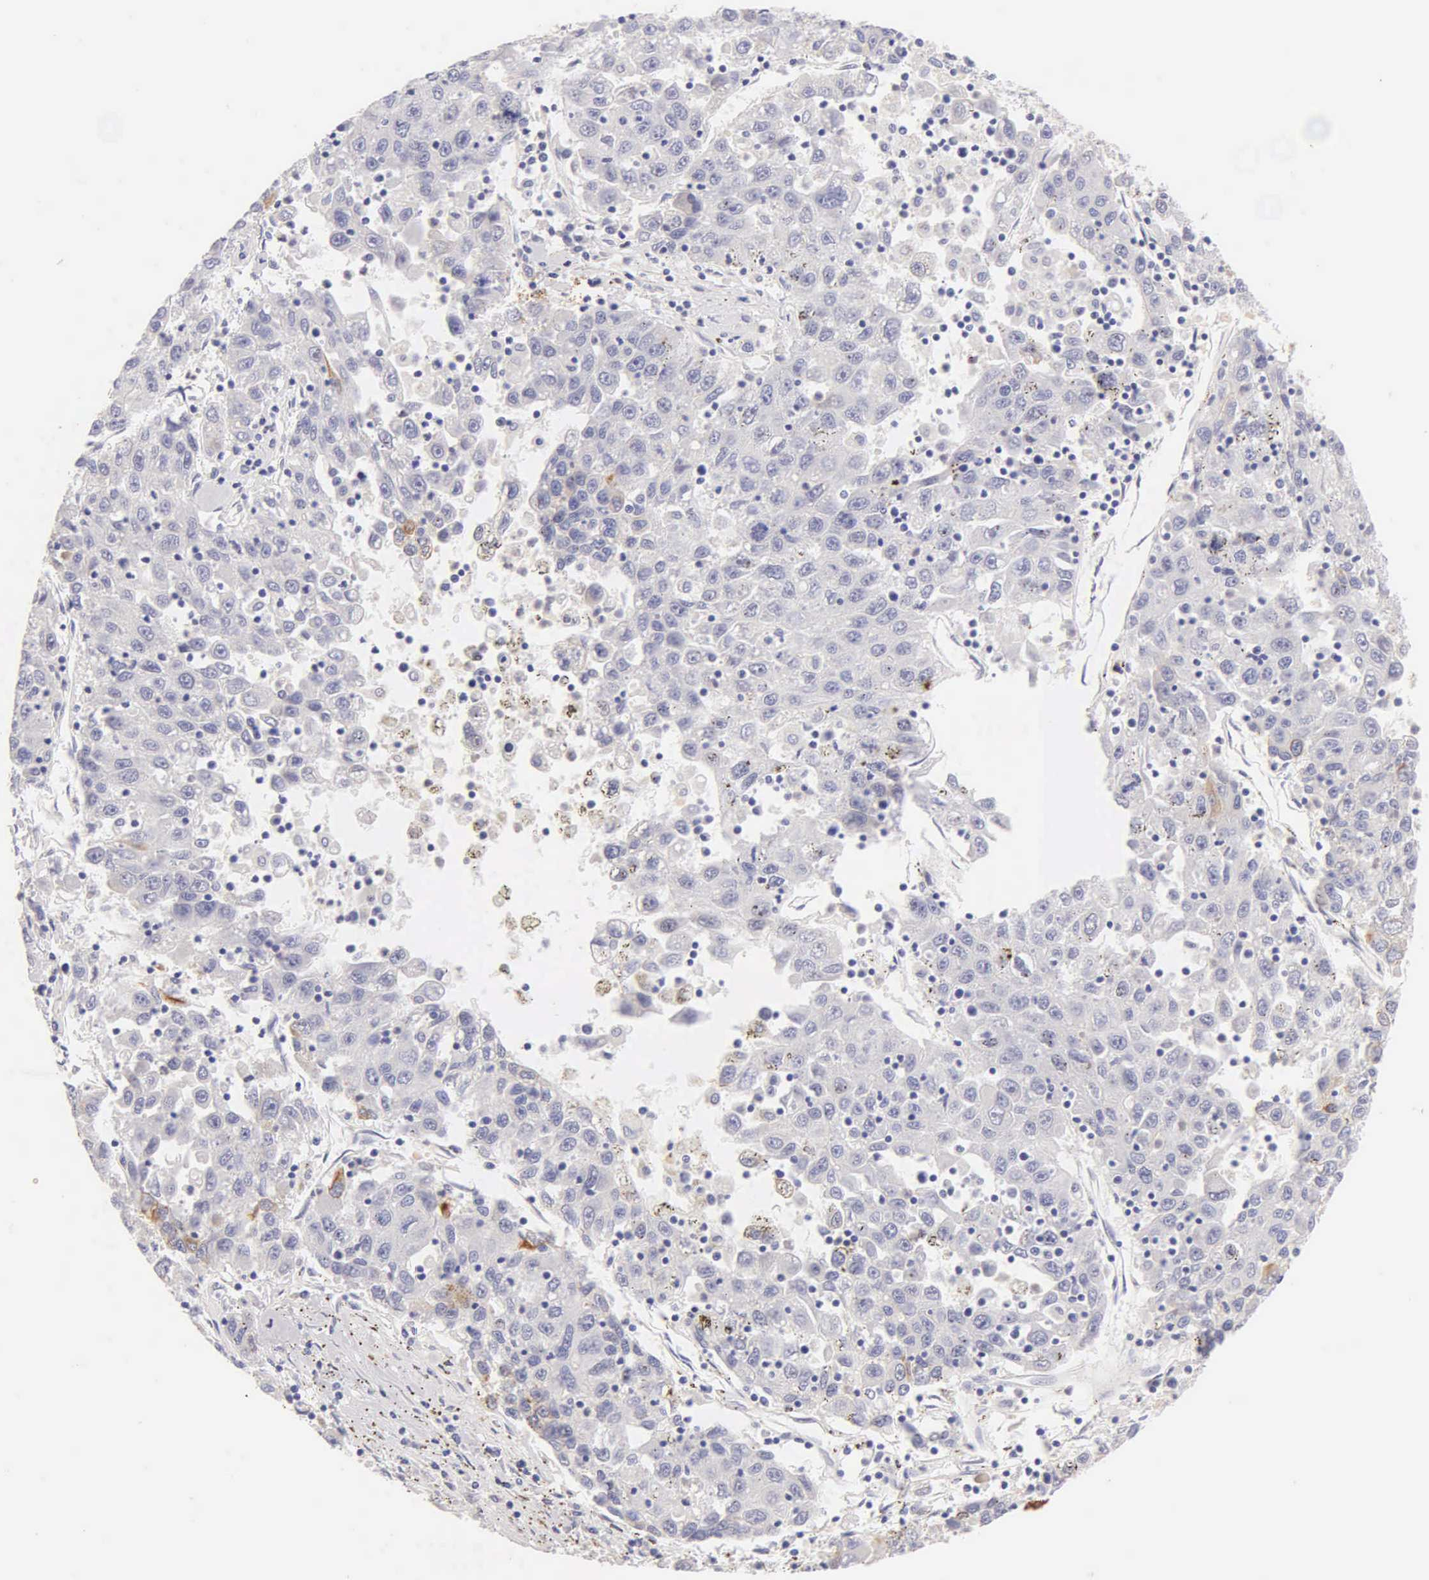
{"staining": {"intensity": "negative", "quantity": "none", "location": "none"}, "tissue": "liver cancer", "cell_type": "Tumor cells", "image_type": "cancer", "snomed": [{"axis": "morphology", "description": "Carcinoma, Hepatocellular, NOS"}, {"axis": "topography", "description": "Liver"}], "caption": "Human liver hepatocellular carcinoma stained for a protein using IHC exhibits no expression in tumor cells.", "gene": "KRT17", "patient": {"sex": "male", "age": 49}}